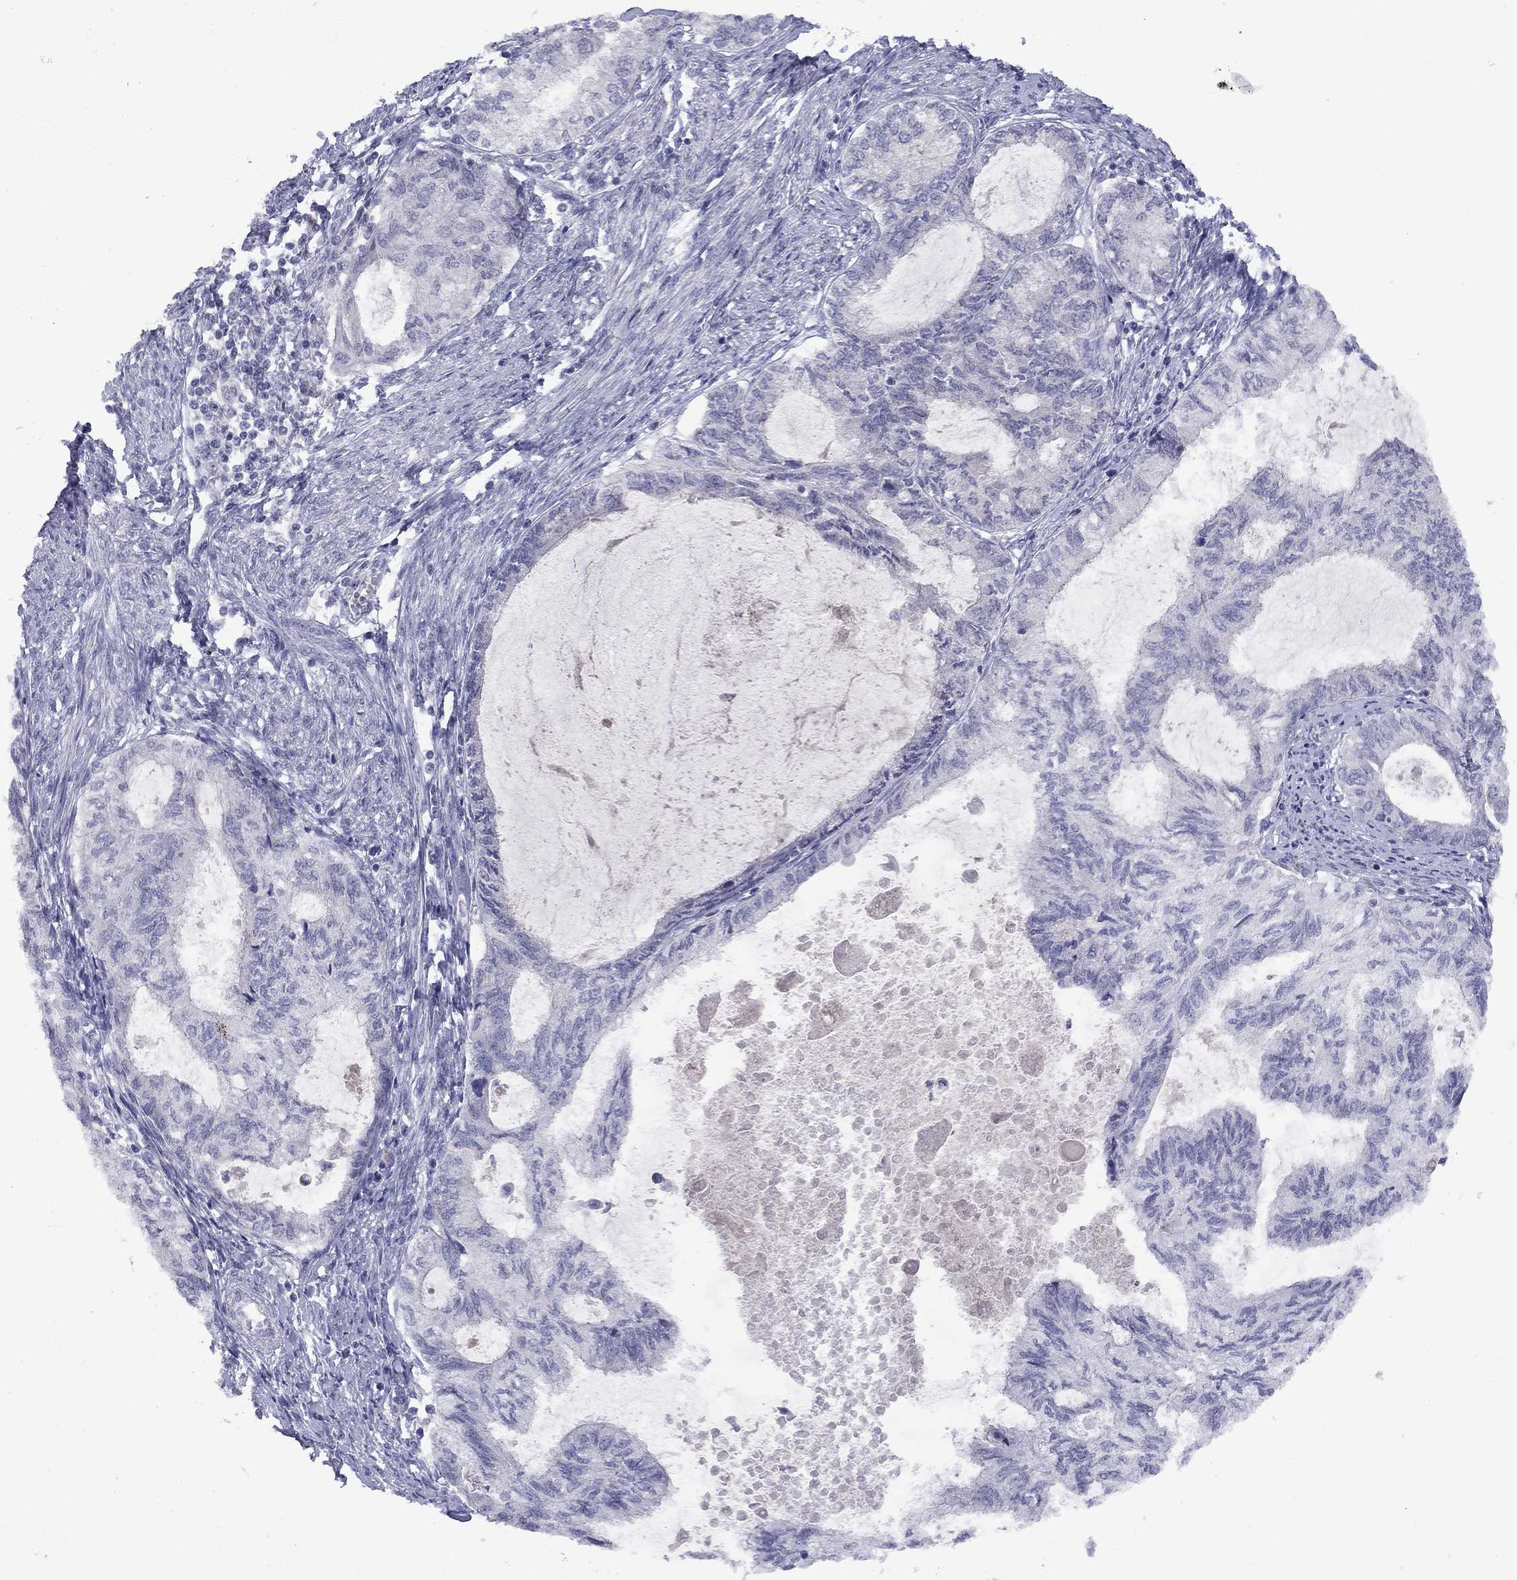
{"staining": {"intensity": "negative", "quantity": "none", "location": "none"}, "tissue": "endometrial cancer", "cell_type": "Tumor cells", "image_type": "cancer", "snomed": [{"axis": "morphology", "description": "Adenocarcinoma, NOS"}, {"axis": "topography", "description": "Endometrium"}], "caption": "High power microscopy histopathology image of an immunohistochemistry image of endometrial adenocarcinoma, revealing no significant positivity in tumor cells.", "gene": "CACNA1A", "patient": {"sex": "female", "age": 86}}